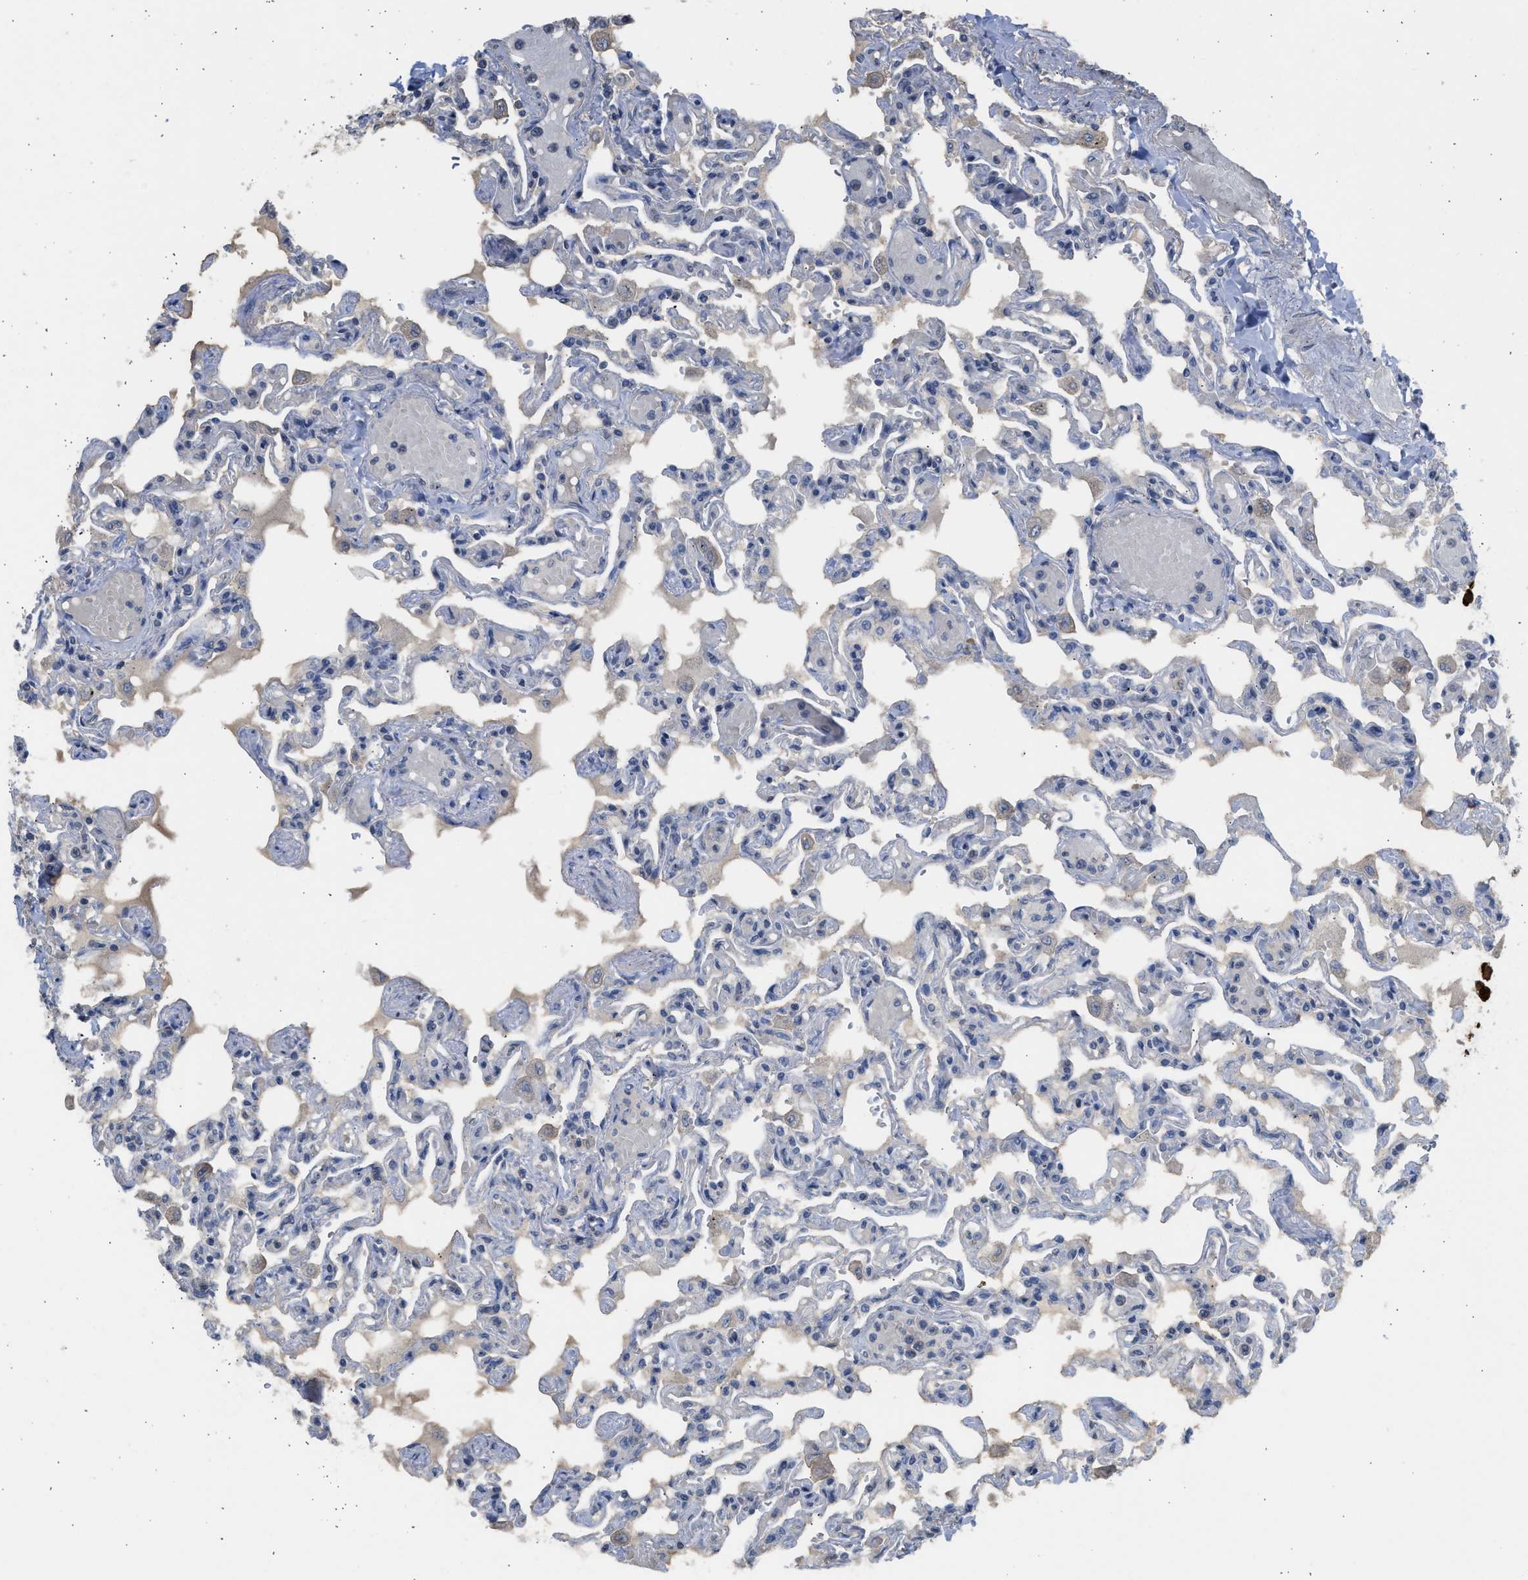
{"staining": {"intensity": "weak", "quantity": "<25%", "location": "cytoplasmic/membranous"}, "tissue": "lung", "cell_type": "Alveolar cells", "image_type": "normal", "snomed": [{"axis": "morphology", "description": "Normal tissue, NOS"}, {"axis": "topography", "description": "Lung"}], "caption": "DAB (3,3'-diaminobenzidine) immunohistochemical staining of benign lung reveals no significant expression in alveolar cells. (DAB immunohistochemistry (IHC), high magnification).", "gene": "SULT2A1", "patient": {"sex": "male", "age": 21}}